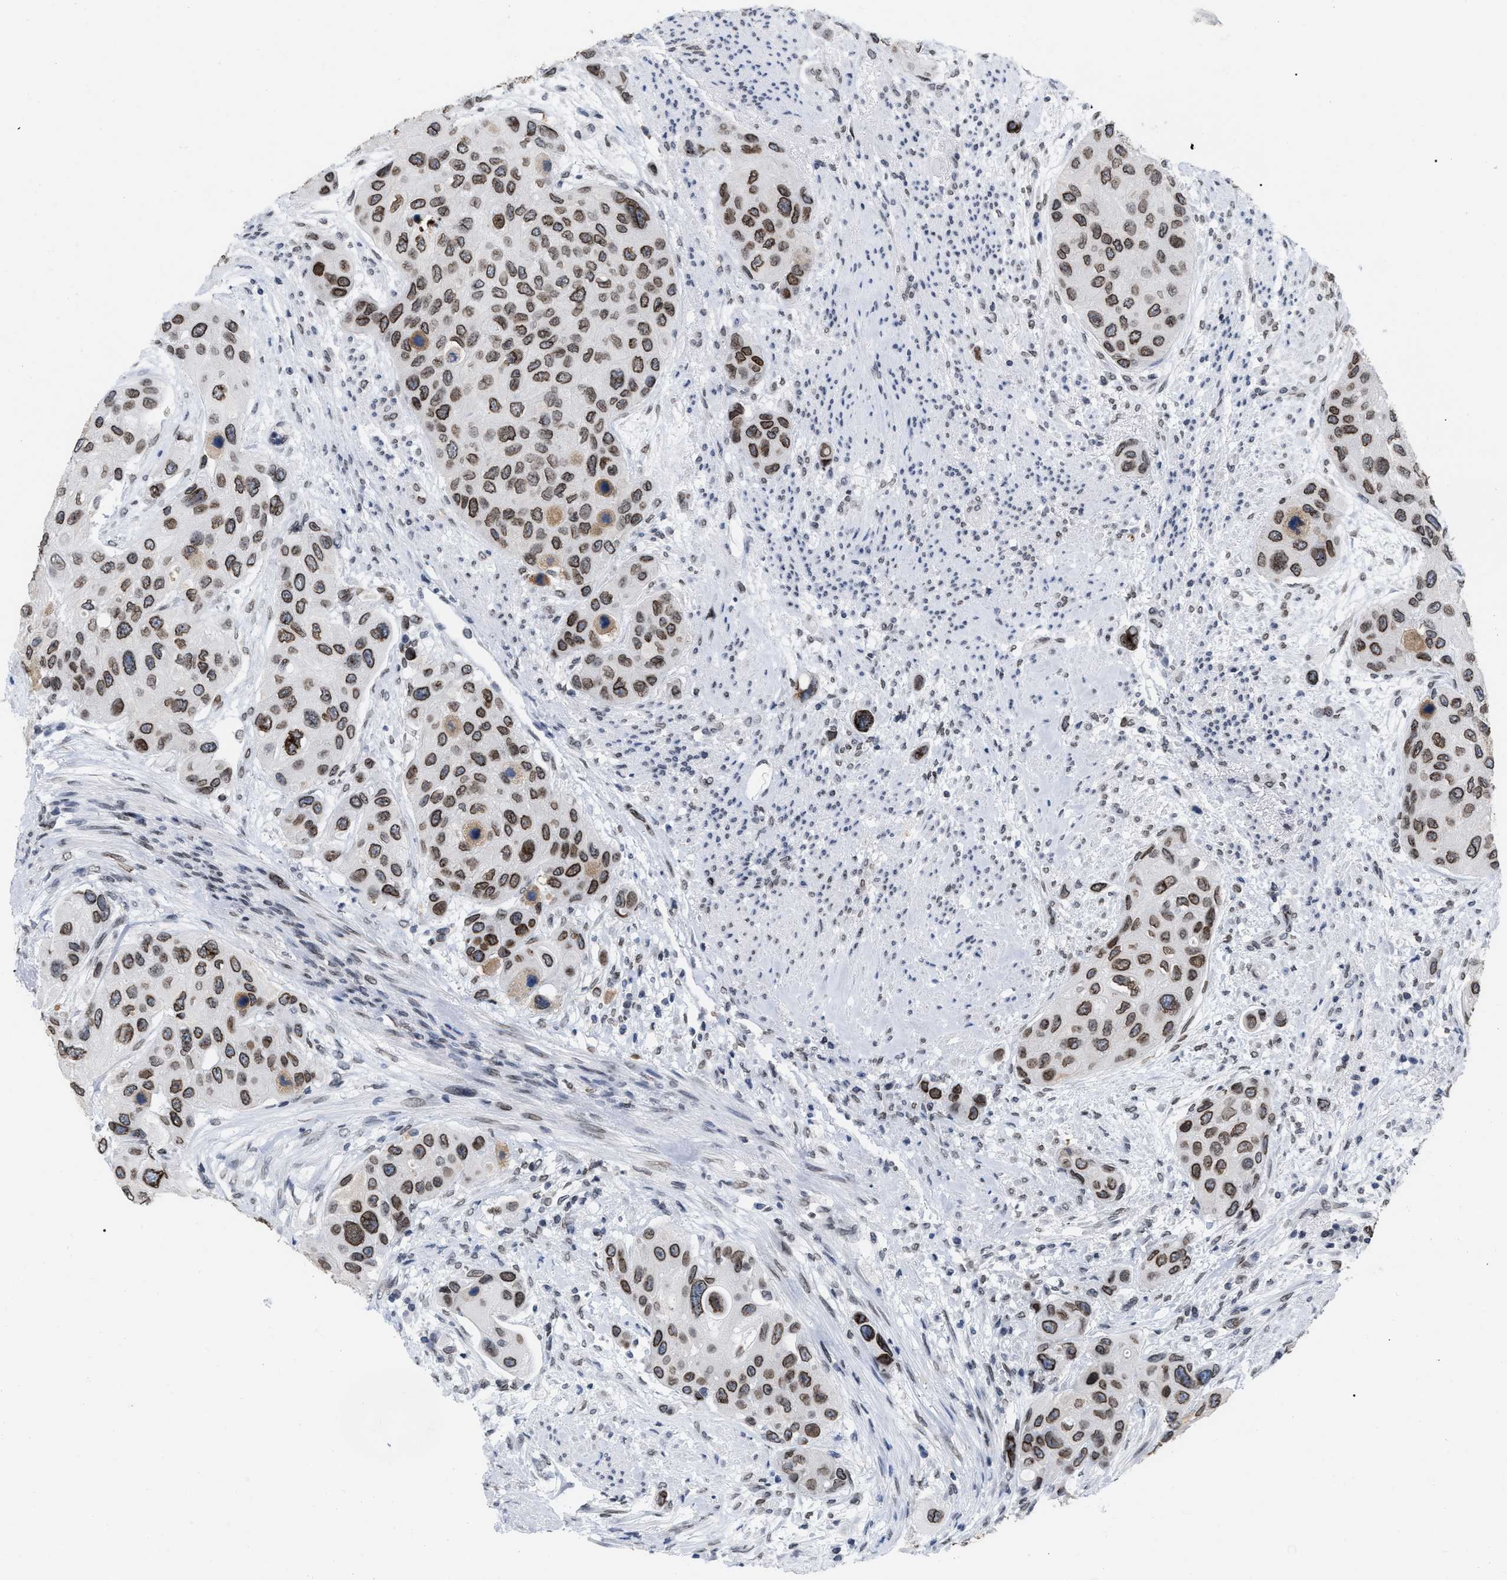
{"staining": {"intensity": "strong", "quantity": ">75%", "location": "cytoplasmic/membranous,nuclear"}, "tissue": "urothelial cancer", "cell_type": "Tumor cells", "image_type": "cancer", "snomed": [{"axis": "morphology", "description": "Urothelial carcinoma, High grade"}, {"axis": "topography", "description": "Urinary bladder"}], "caption": "This is an image of immunohistochemistry staining of high-grade urothelial carcinoma, which shows strong staining in the cytoplasmic/membranous and nuclear of tumor cells.", "gene": "TPR", "patient": {"sex": "female", "age": 56}}